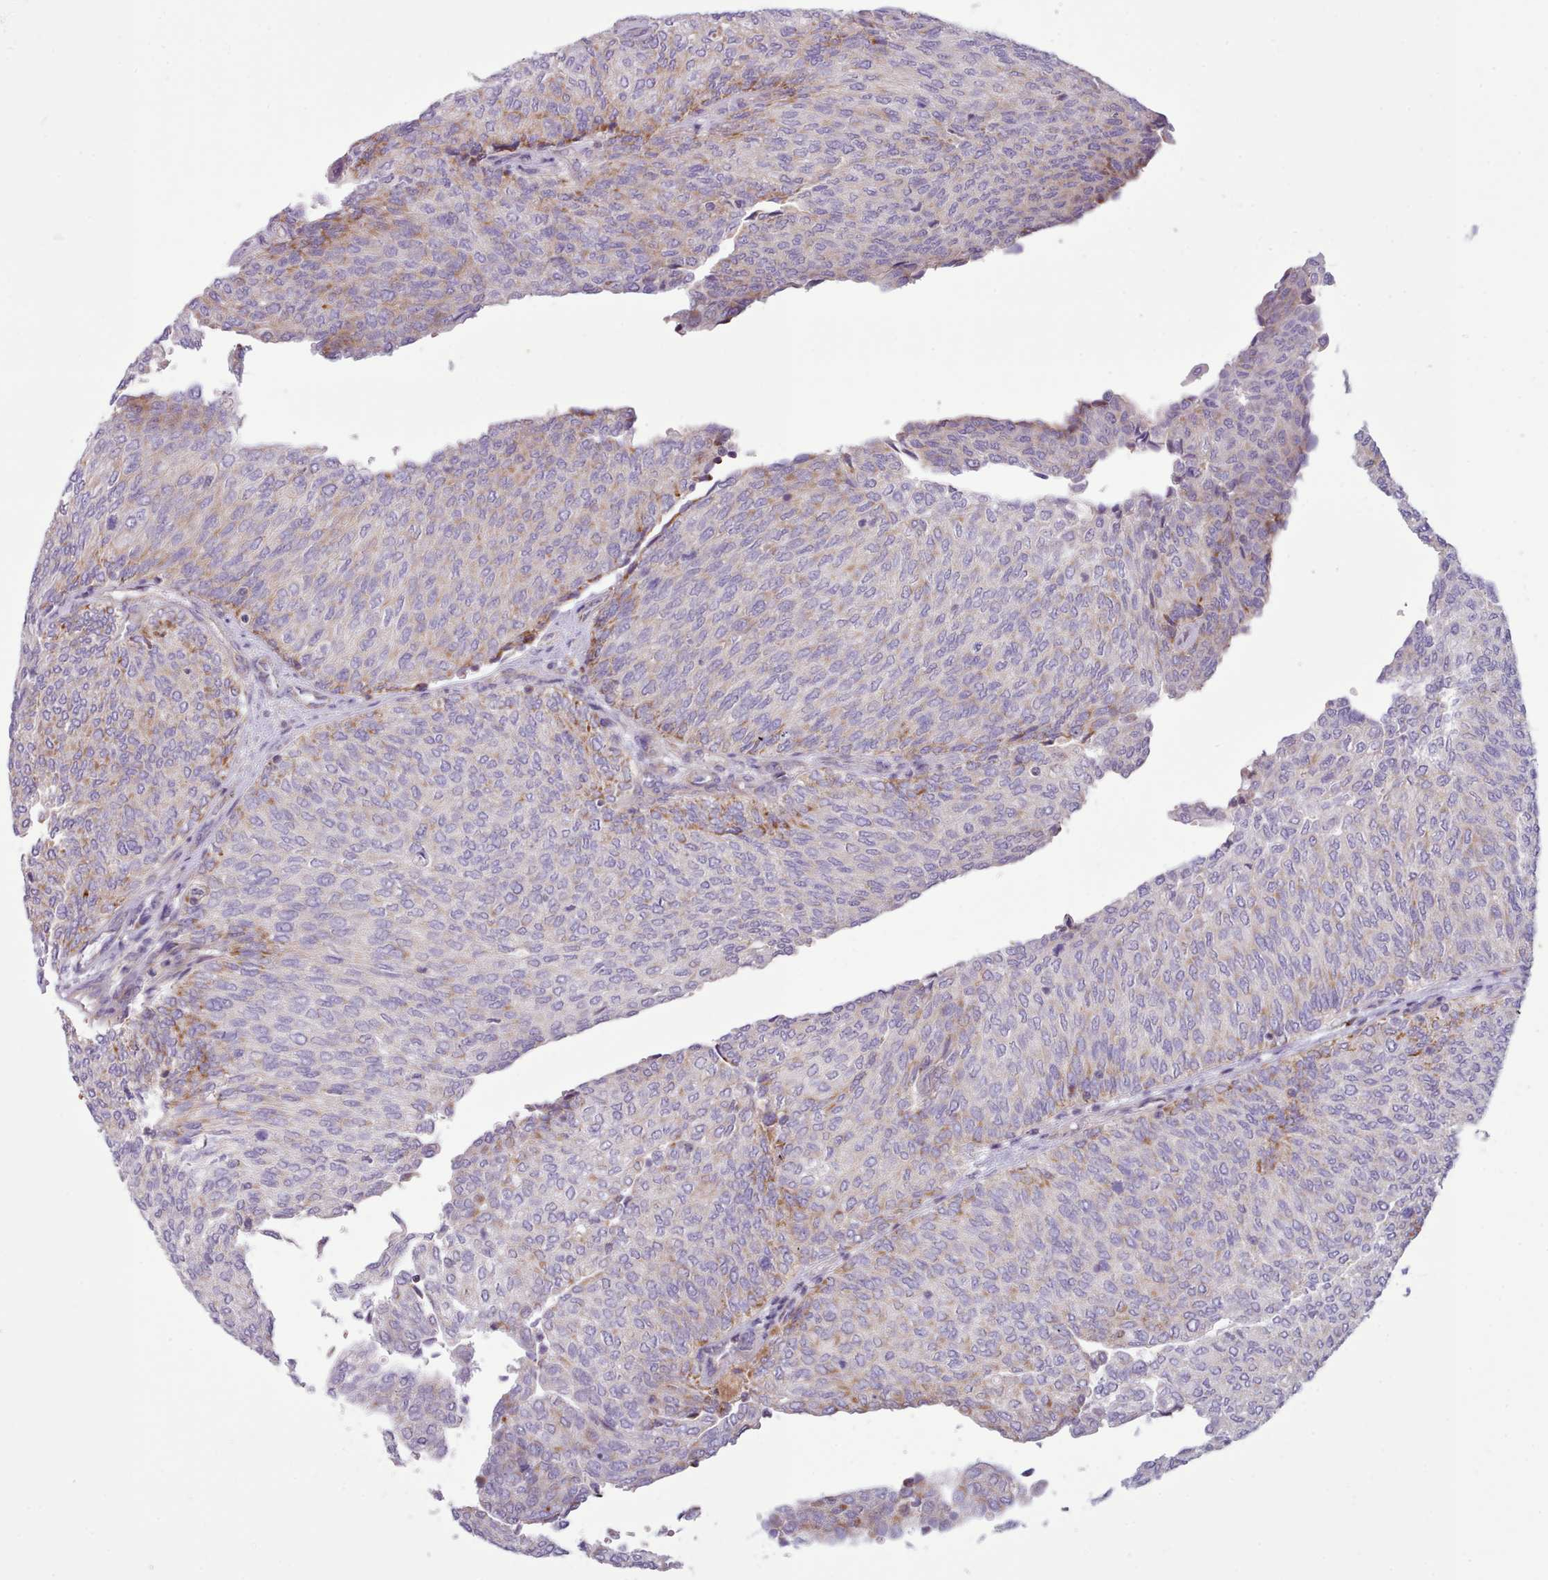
{"staining": {"intensity": "moderate", "quantity": "<25%", "location": "cytoplasmic/membranous"}, "tissue": "urothelial cancer", "cell_type": "Tumor cells", "image_type": "cancer", "snomed": [{"axis": "morphology", "description": "Urothelial carcinoma, Low grade"}, {"axis": "topography", "description": "Urinary bladder"}], "caption": "This is a photomicrograph of immunohistochemistry staining of urothelial carcinoma (low-grade), which shows moderate positivity in the cytoplasmic/membranous of tumor cells.", "gene": "TENT4B", "patient": {"sex": "female", "age": 79}}